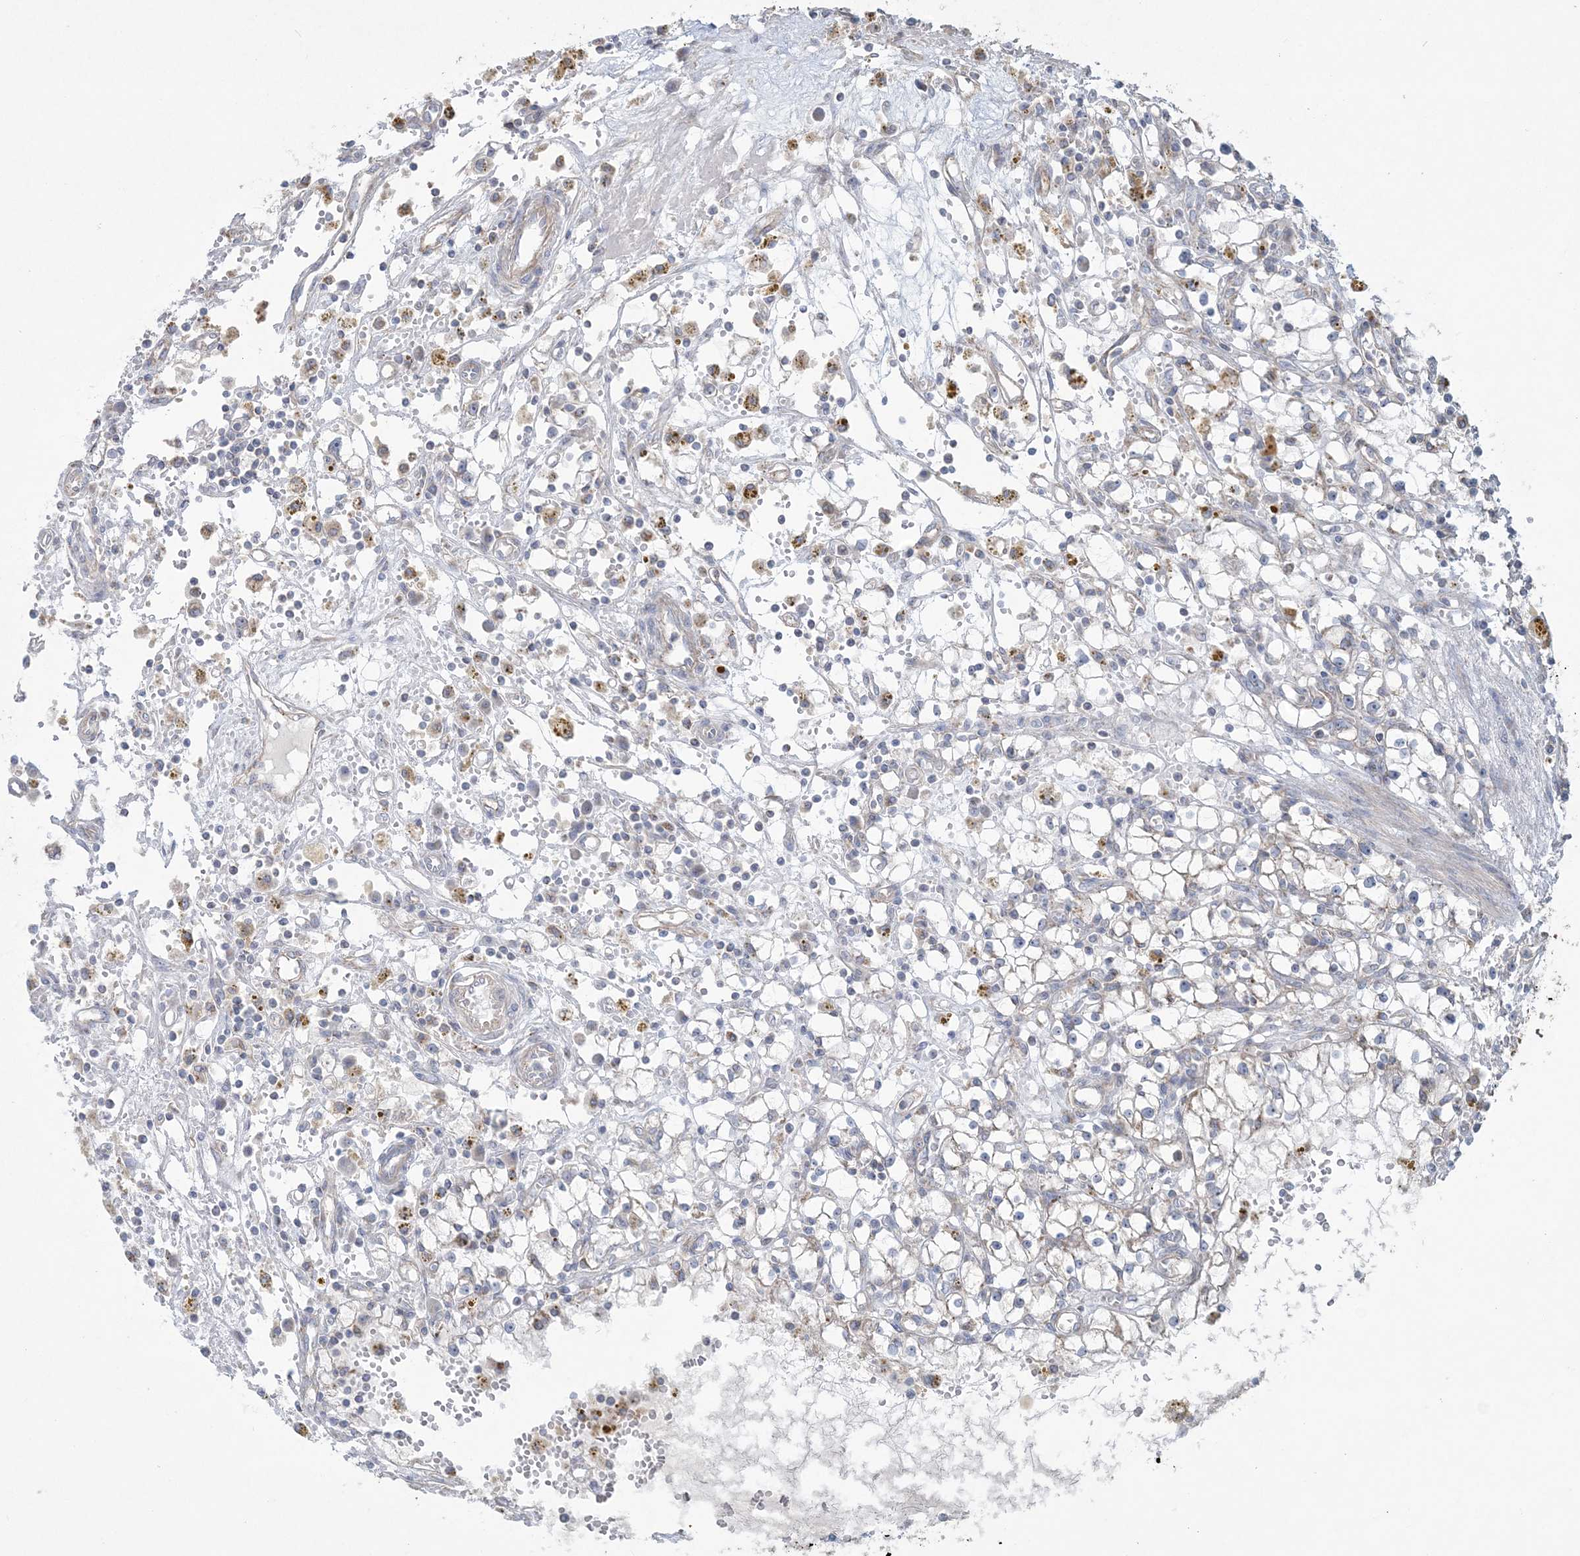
{"staining": {"intensity": "negative", "quantity": "none", "location": "none"}, "tissue": "renal cancer", "cell_type": "Tumor cells", "image_type": "cancer", "snomed": [{"axis": "morphology", "description": "Adenocarcinoma, NOS"}, {"axis": "topography", "description": "Kidney"}], "caption": "Immunohistochemistry of human renal cancer displays no positivity in tumor cells.", "gene": "TTC7A", "patient": {"sex": "male", "age": 56}}